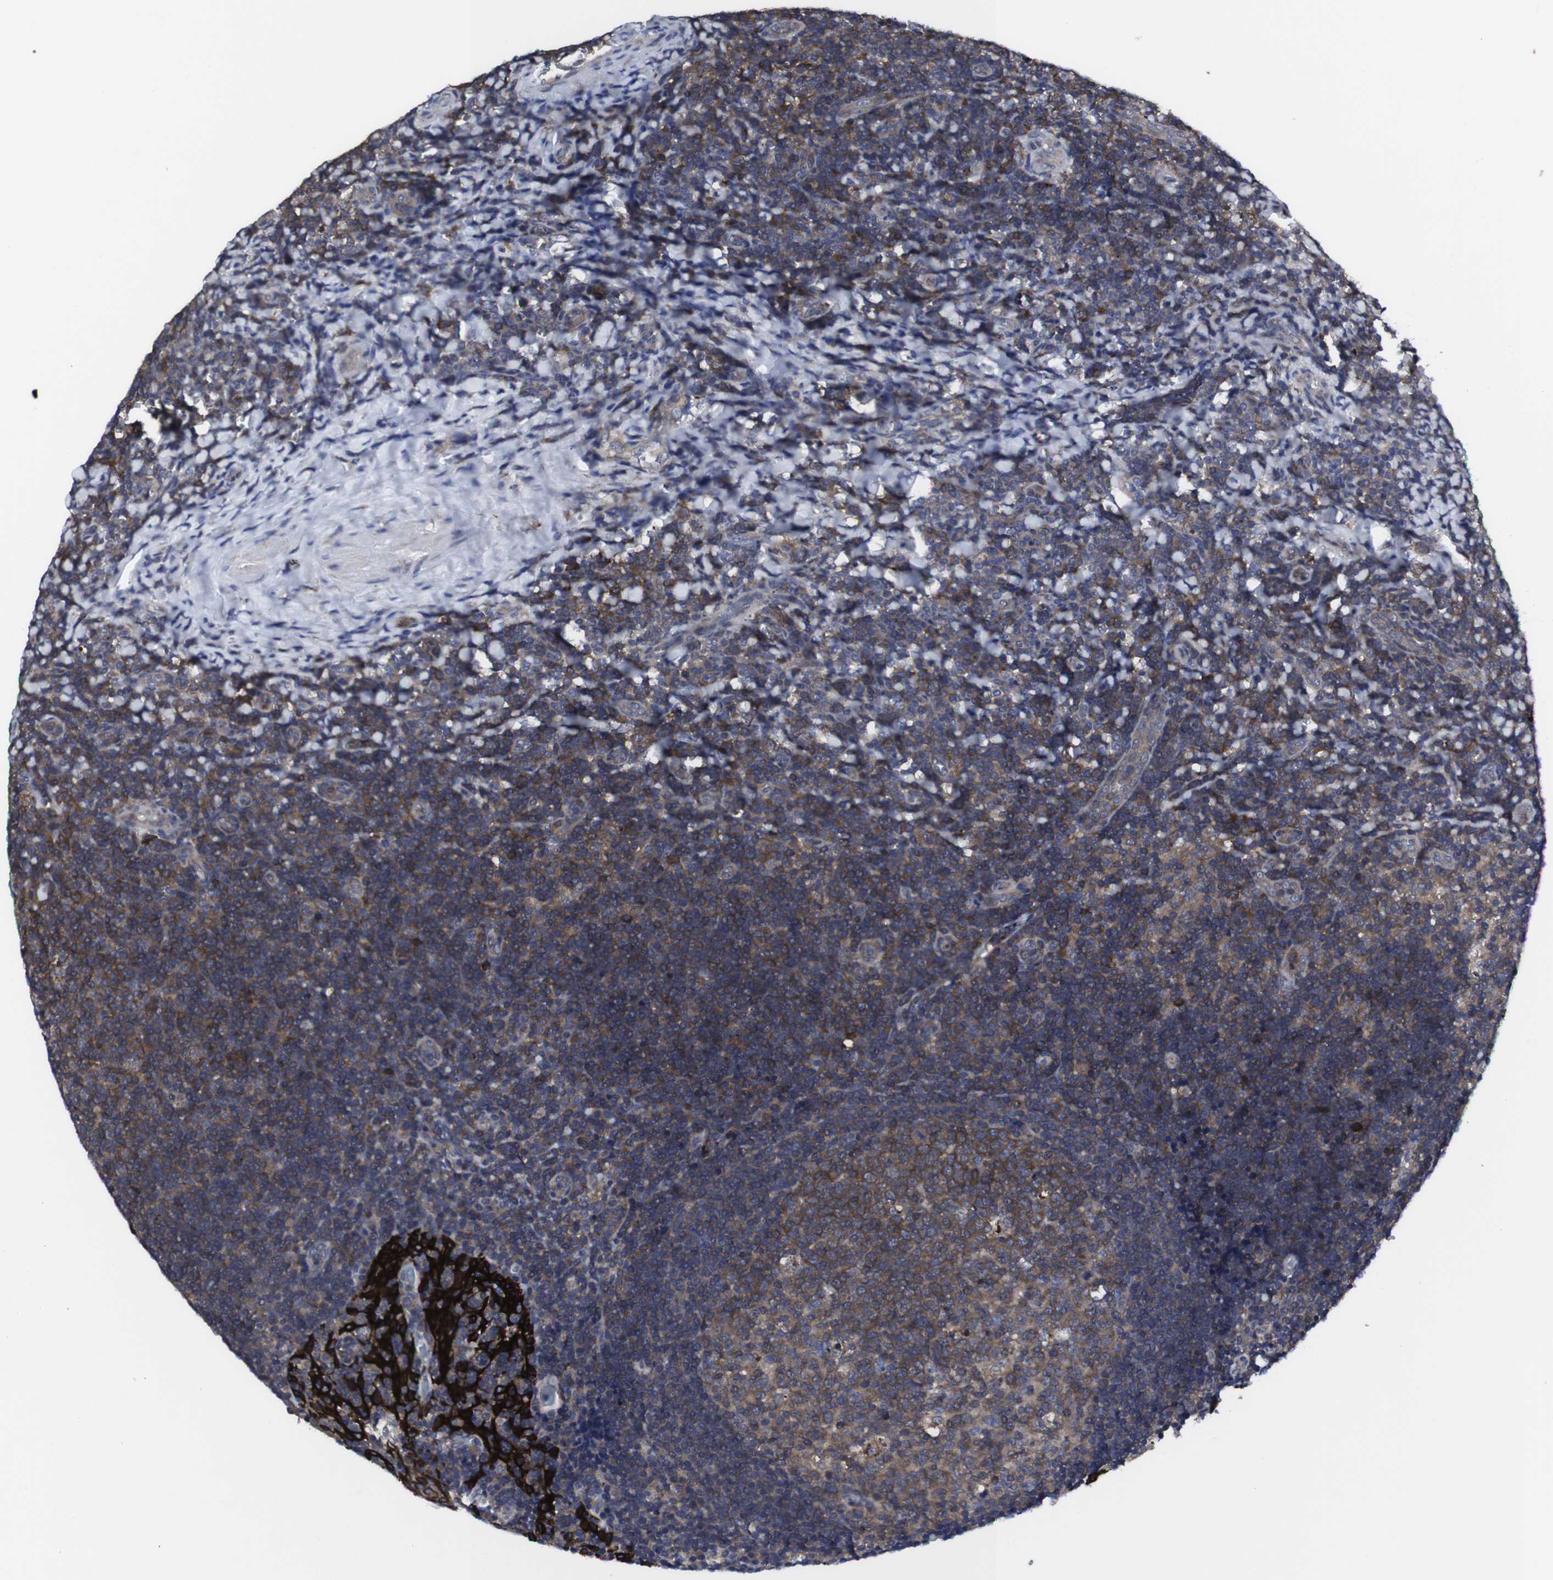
{"staining": {"intensity": "moderate", "quantity": ">75%", "location": "cytoplasmic/membranous"}, "tissue": "tonsil", "cell_type": "Germinal center cells", "image_type": "normal", "snomed": [{"axis": "morphology", "description": "Normal tissue, NOS"}, {"axis": "topography", "description": "Tonsil"}], "caption": "This photomicrograph exhibits IHC staining of normal tonsil, with medium moderate cytoplasmic/membranous staining in about >75% of germinal center cells.", "gene": "HPRT1", "patient": {"sex": "male", "age": 37}}